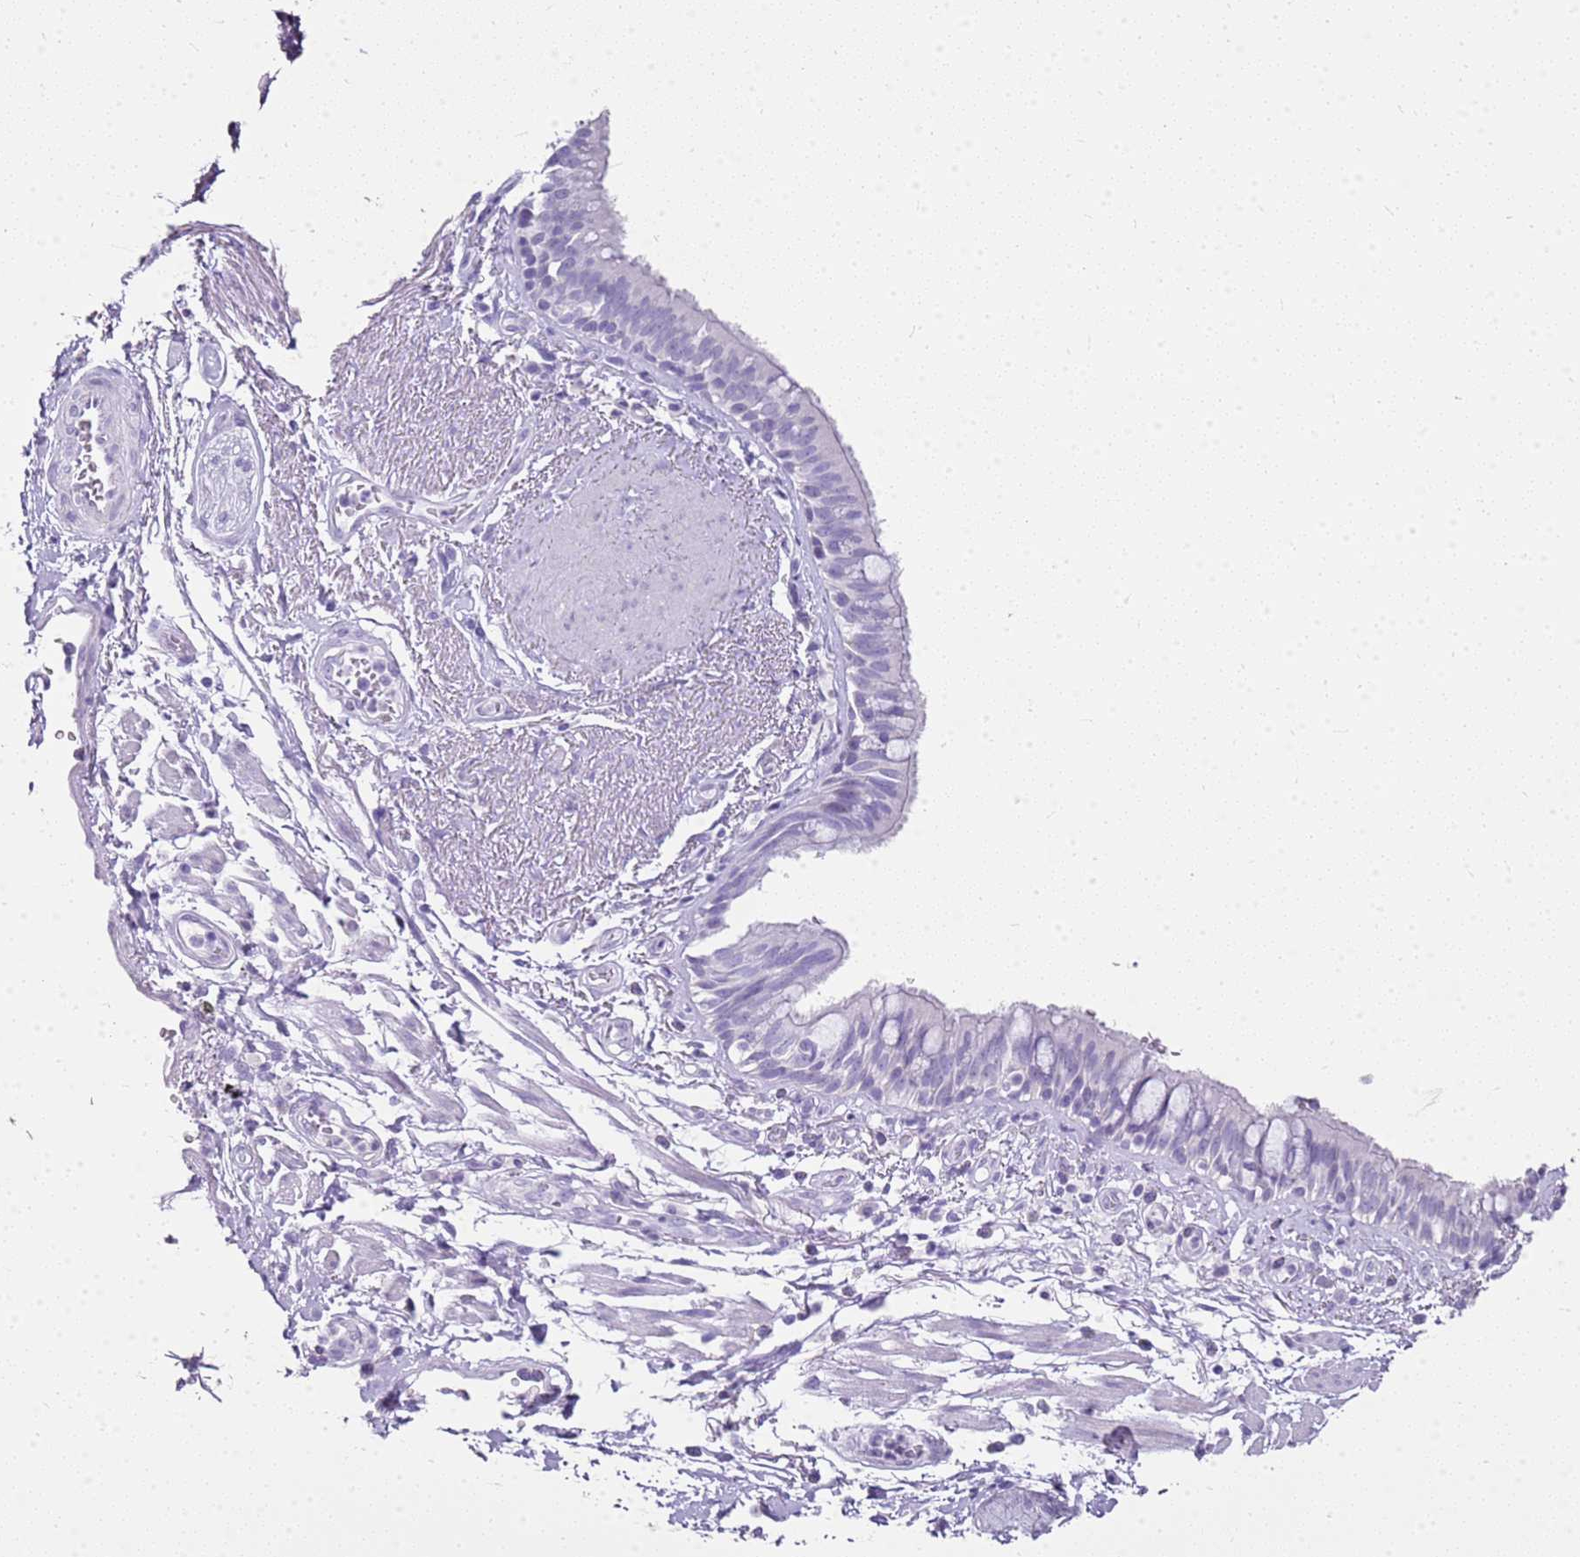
{"staining": {"intensity": "negative", "quantity": "none", "location": "none"}, "tissue": "bronchus", "cell_type": "Respiratory epithelial cells", "image_type": "normal", "snomed": [{"axis": "morphology", "description": "Normal tissue, NOS"}, {"axis": "morphology", "description": "Neoplasm, uncertain whether benign or malignant"}, {"axis": "topography", "description": "Bronchus"}, {"axis": "topography", "description": "Lung"}], "caption": "Respiratory epithelial cells are negative for brown protein staining in normal bronchus. (Stains: DAB immunohistochemistry with hematoxylin counter stain, Microscopy: brightfield microscopy at high magnification).", "gene": "CA8", "patient": {"sex": "male", "age": 55}}